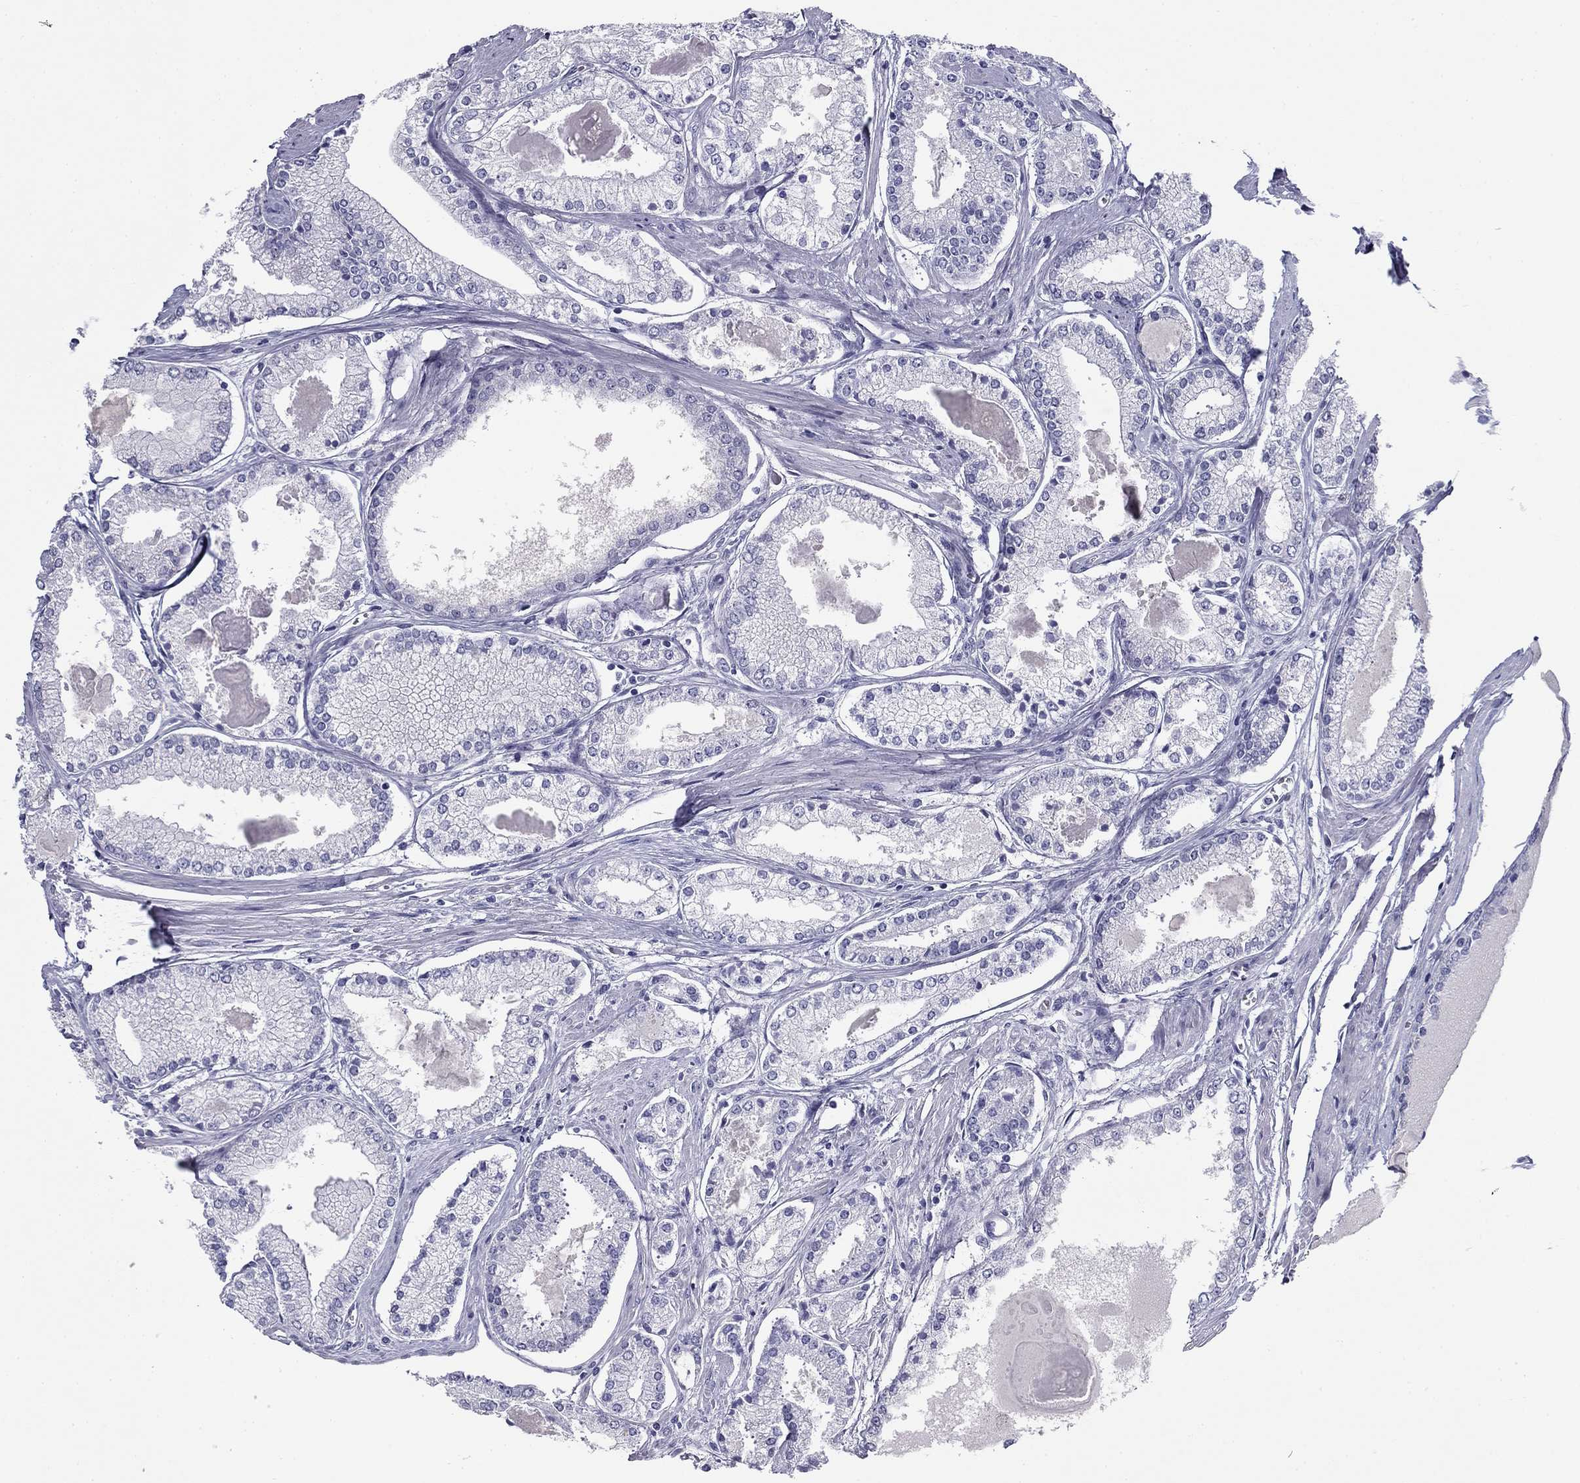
{"staining": {"intensity": "negative", "quantity": "none", "location": "none"}, "tissue": "prostate cancer", "cell_type": "Tumor cells", "image_type": "cancer", "snomed": [{"axis": "morphology", "description": "Adenocarcinoma, NOS"}, {"axis": "topography", "description": "Prostate"}], "caption": "Prostate adenocarcinoma stained for a protein using immunohistochemistry (IHC) displays no positivity tumor cells.", "gene": "ZP2", "patient": {"sex": "male", "age": 72}}